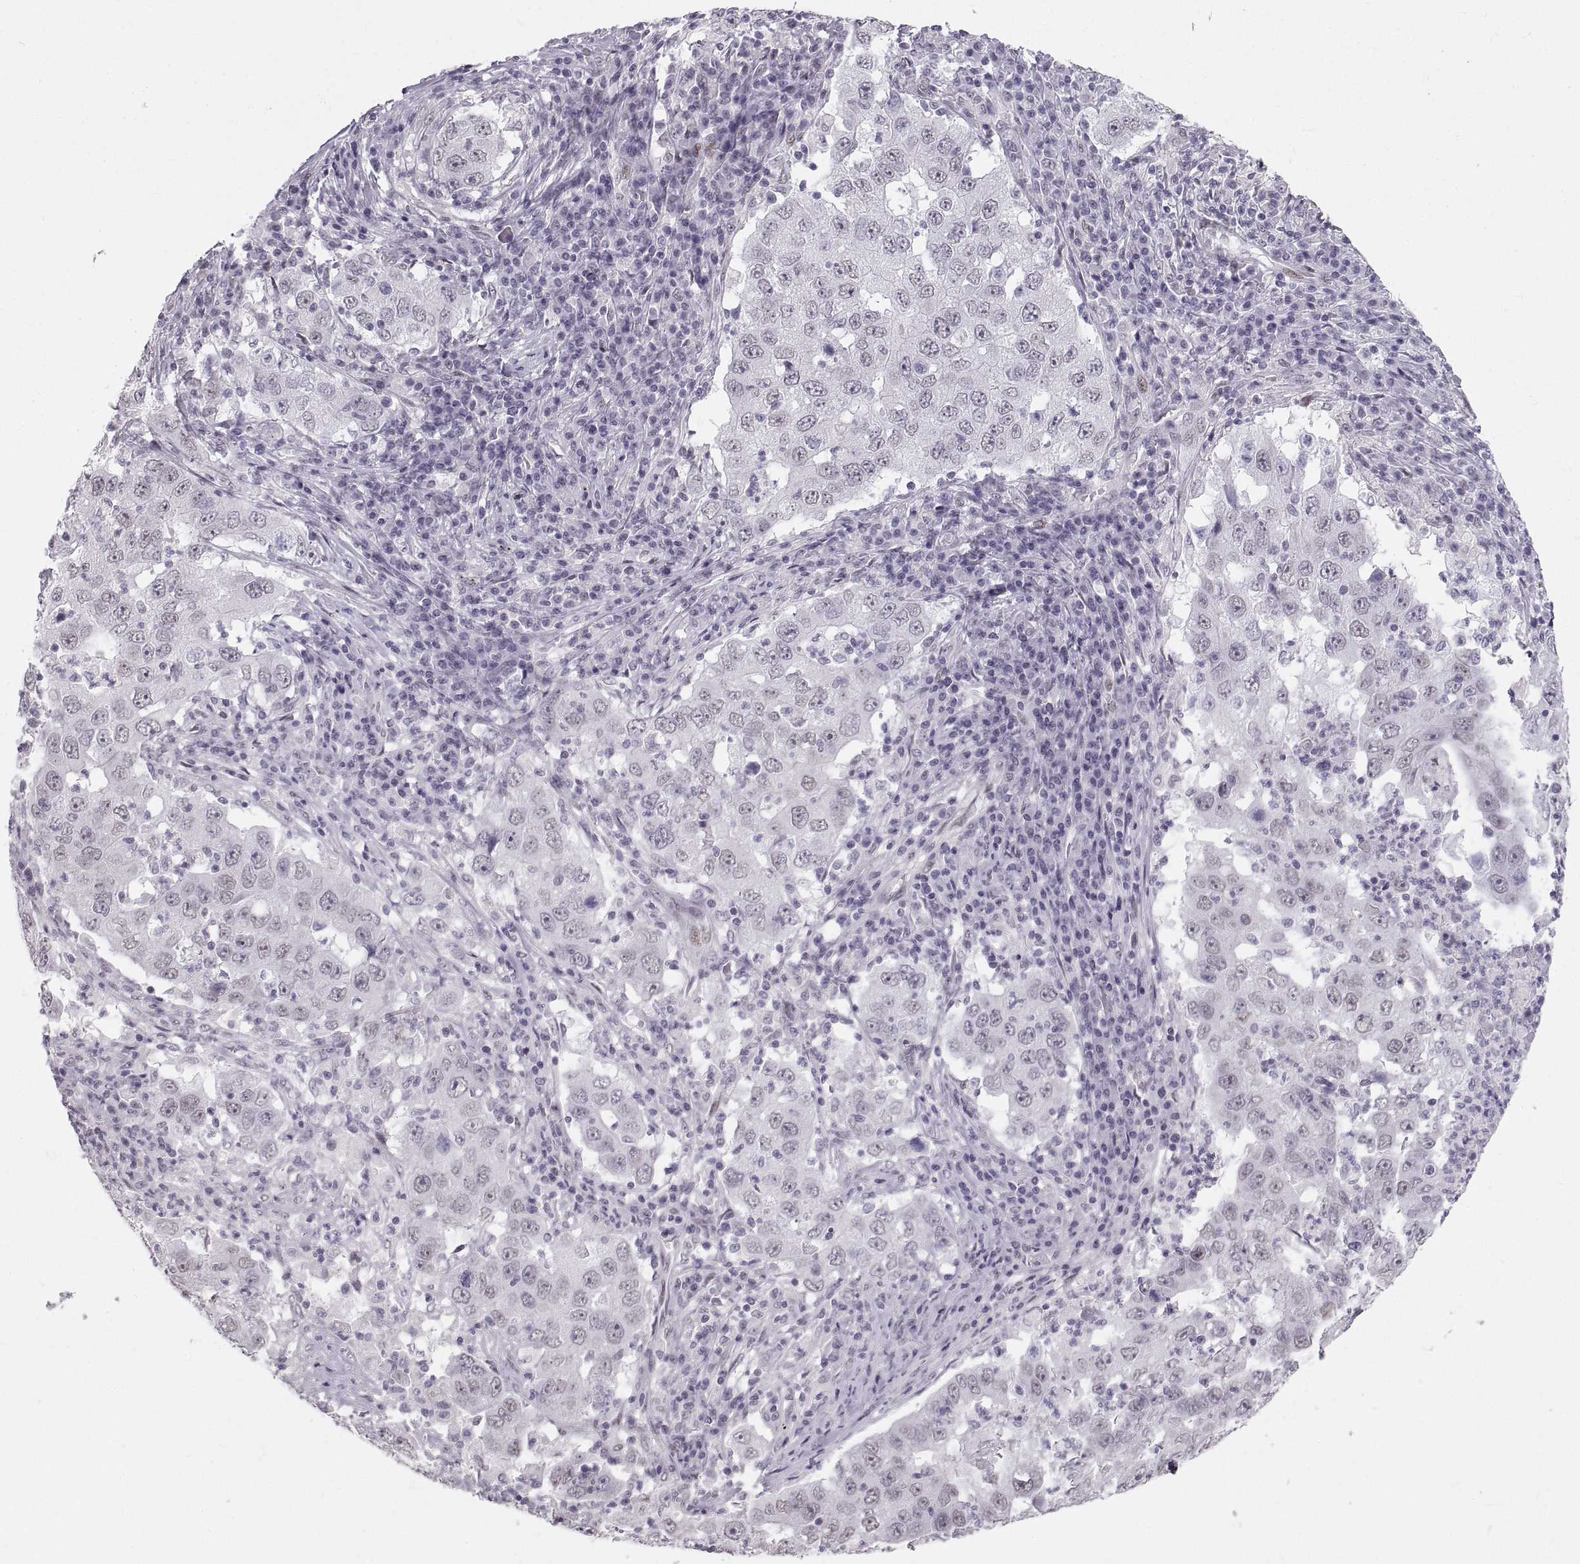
{"staining": {"intensity": "weak", "quantity": "<25%", "location": "nuclear"}, "tissue": "lung cancer", "cell_type": "Tumor cells", "image_type": "cancer", "snomed": [{"axis": "morphology", "description": "Adenocarcinoma, NOS"}, {"axis": "topography", "description": "Lung"}], "caption": "There is no significant staining in tumor cells of lung cancer. (Brightfield microscopy of DAB (3,3'-diaminobenzidine) immunohistochemistry at high magnification).", "gene": "NANOS3", "patient": {"sex": "male", "age": 73}}